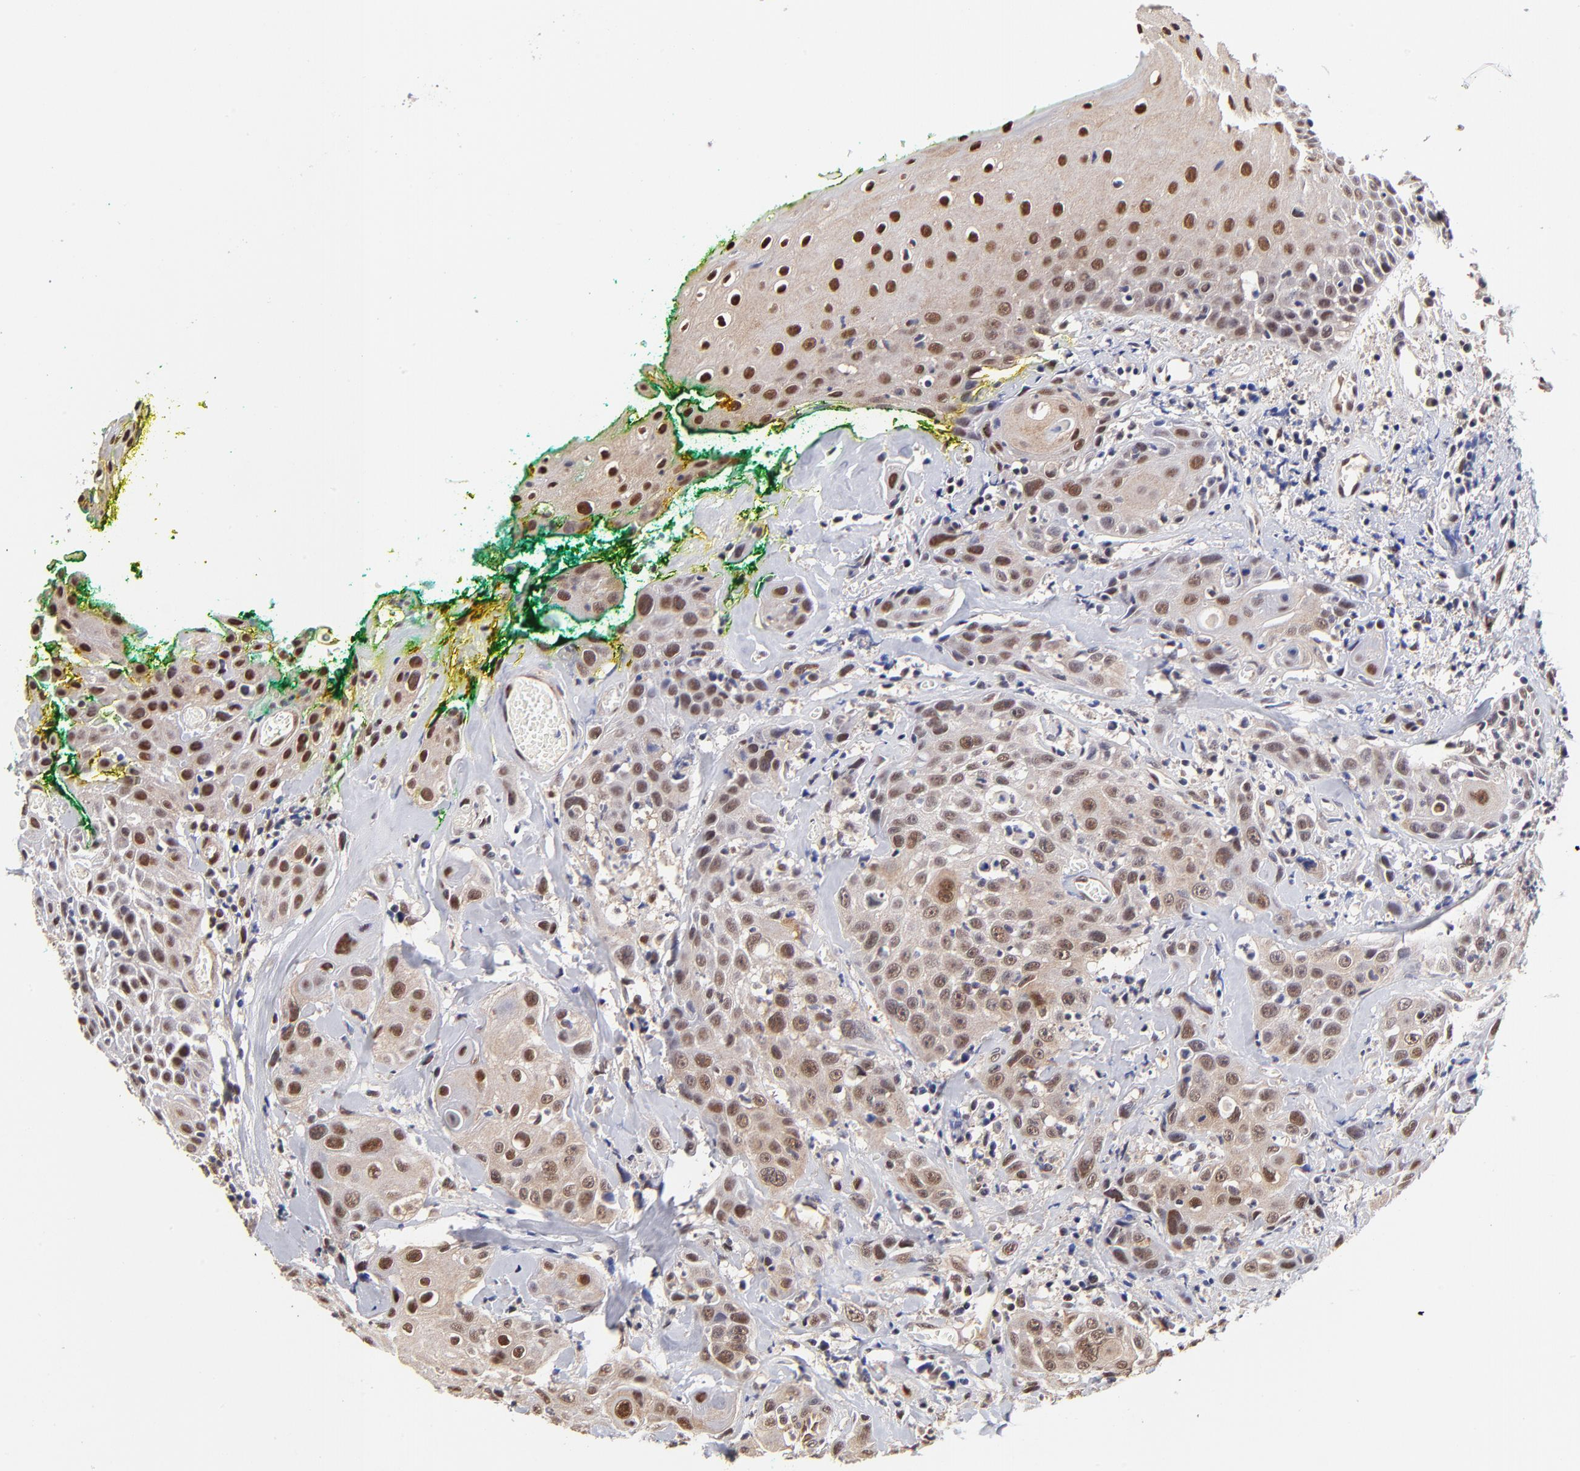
{"staining": {"intensity": "weak", "quantity": "25%-75%", "location": "nuclear"}, "tissue": "head and neck cancer", "cell_type": "Tumor cells", "image_type": "cancer", "snomed": [{"axis": "morphology", "description": "Squamous cell carcinoma, NOS"}, {"axis": "topography", "description": "Oral tissue"}, {"axis": "topography", "description": "Head-Neck"}], "caption": "Immunohistochemical staining of human squamous cell carcinoma (head and neck) reveals low levels of weak nuclear expression in about 25%-75% of tumor cells.", "gene": "PSMC4", "patient": {"sex": "female", "age": 82}}